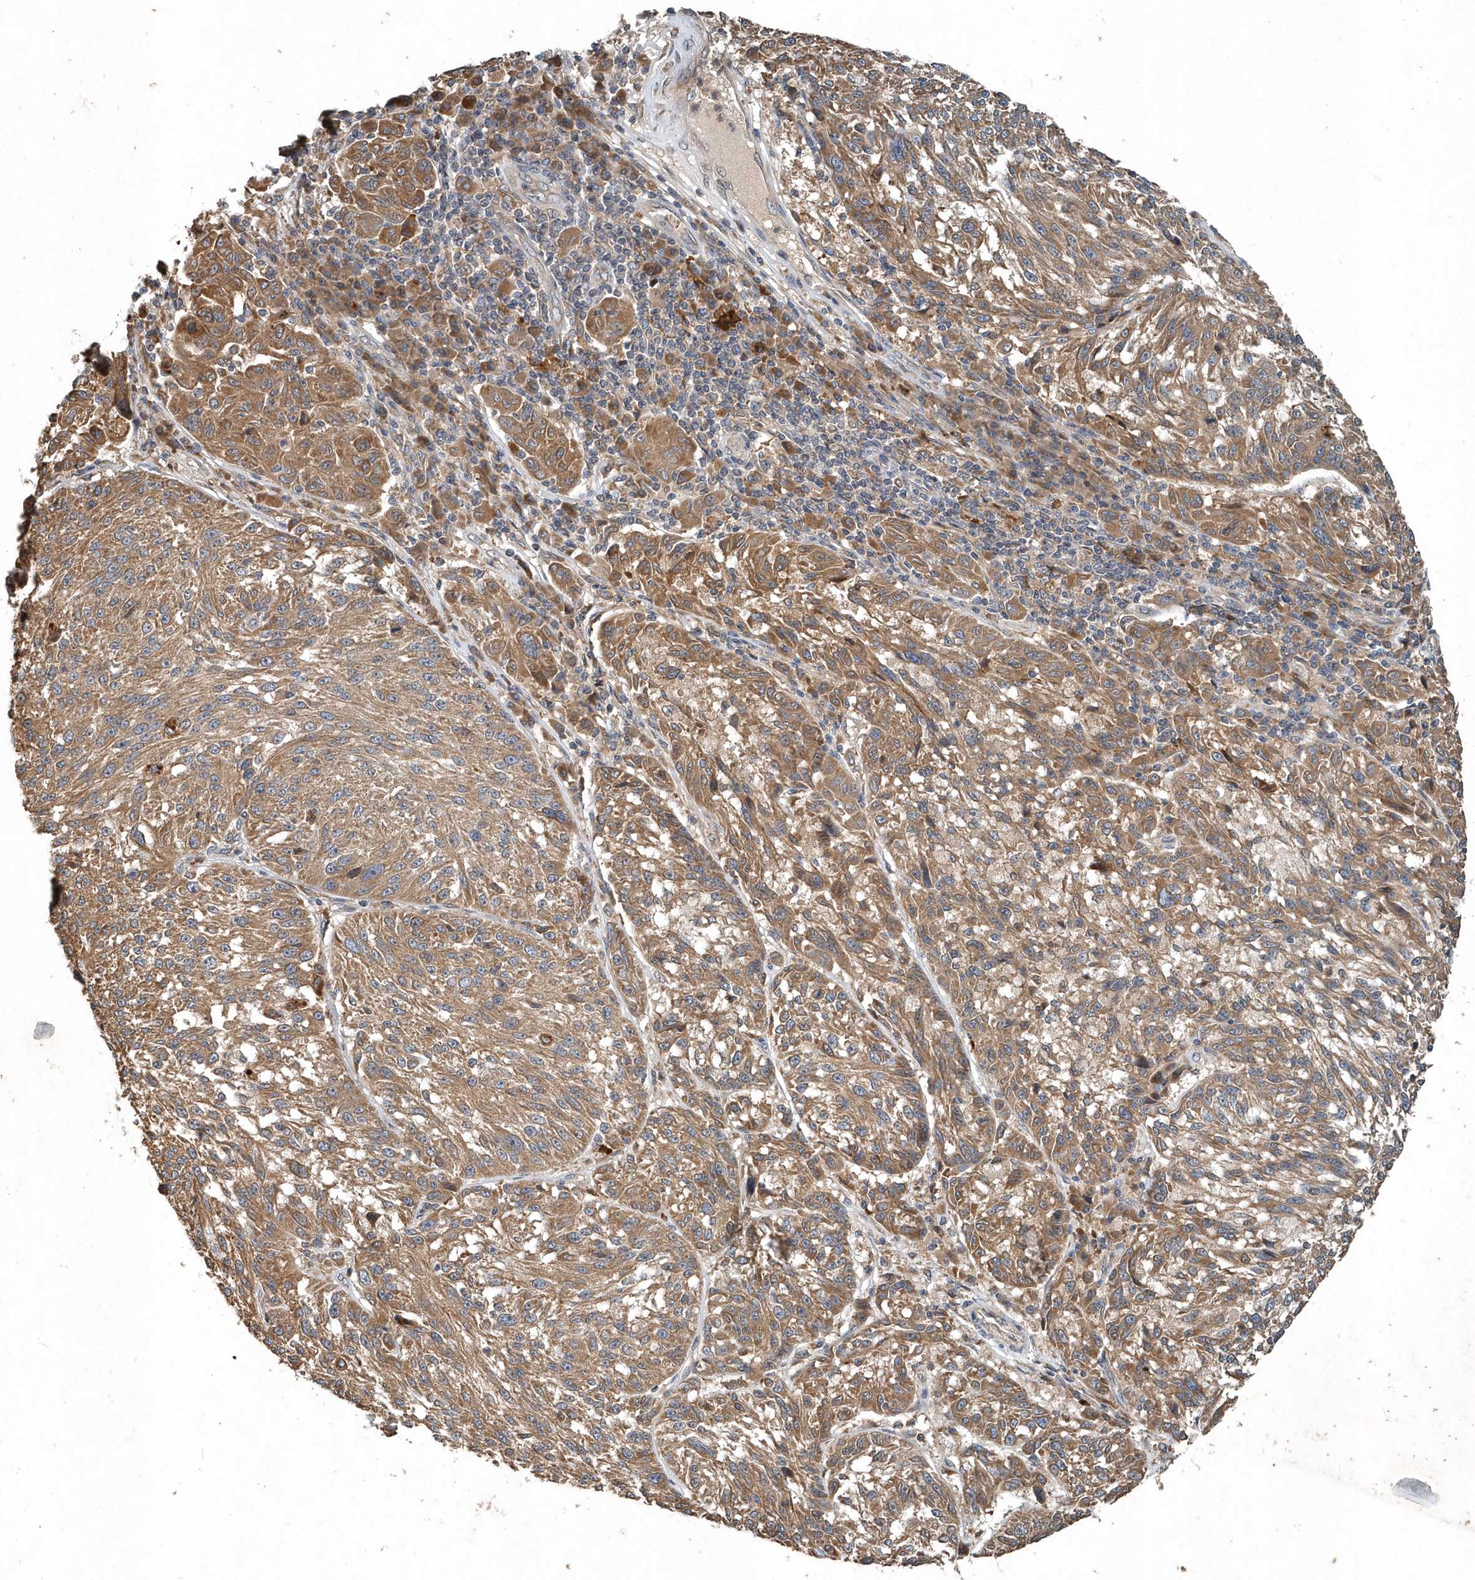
{"staining": {"intensity": "moderate", "quantity": ">75%", "location": "cytoplasmic/membranous"}, "tissue": "melanoma", "cell_type": "Tumor cells", "image_type": "cancer", "snomed": [{"axis": "morphology", "description": "Malignant melanoma, NOS"}, {"axis": "topography", "description": "Skin"}], "caption": "The histopathology image shows immunohistochemical staining of malignant melanoma. There is moderate cytoplasmic/membranous staining is appreciated in about >75% of tumor cells.", "gene": "SCFD2", "patient": {"sex": "male", "age": 53}}